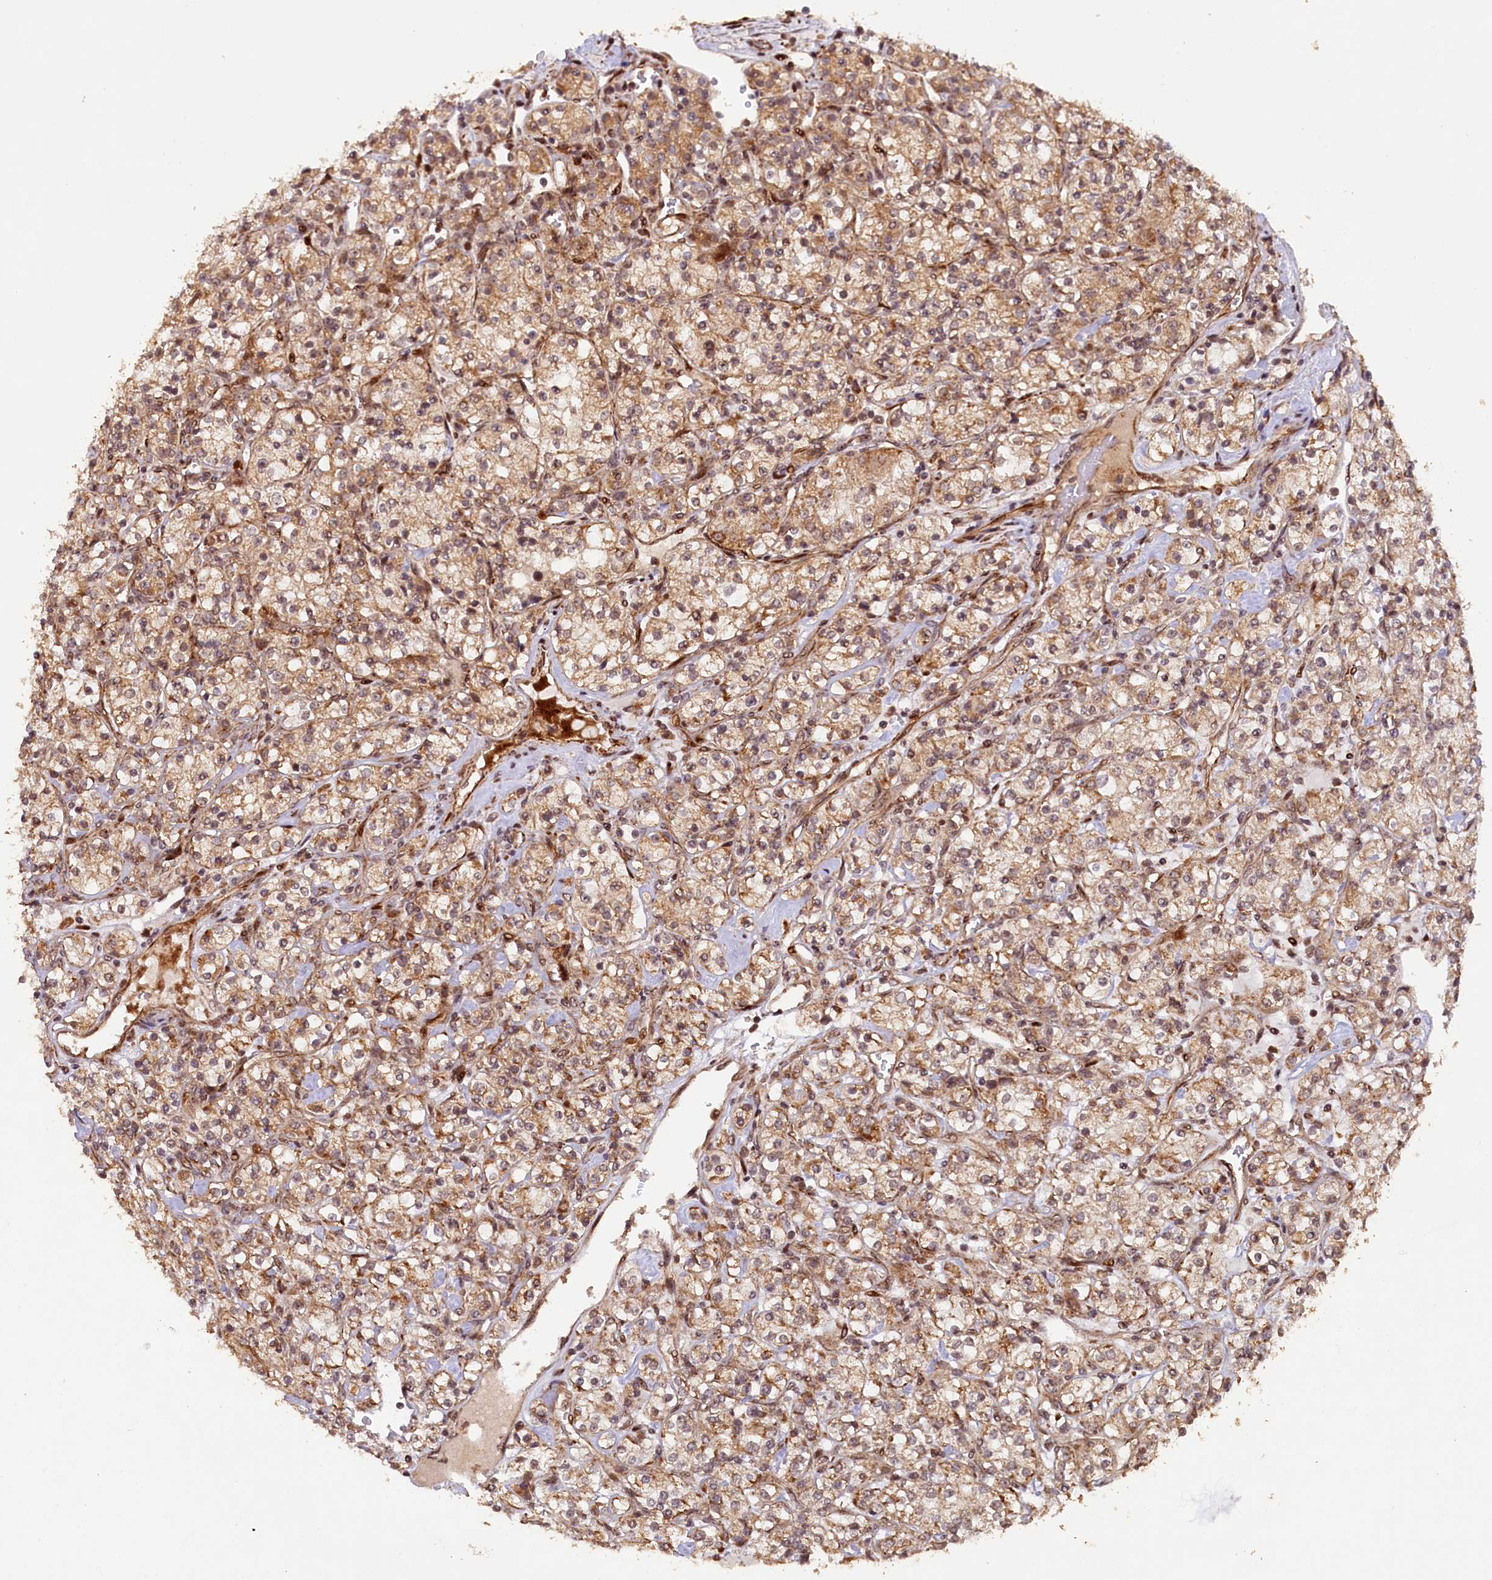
{"staining": {"intensity": "moderate", "quantity": ">75%", "location": "cytoplasmic/membranous,nuclear"}, "tissue": "renal cancer", "cell_type": "Tumor cells", "image_type": "cancer", "snomed": [{"axis": "morphology", "description": "Adenocarcinoma, NOS"}, {"axis": "topography", "description": "Kidney"}], "caption": "A high-resolution histopathology image shows IHC staining of renal cancer (adenocarcinoma), which reveals moderate cytoplasmic/membranous and nuclear staining in about >75% of tumor cells. (DAB (3,3'-diaminobenzidine) IHC with brightfield microscopy, high magnification).", "gene": "SHPRH", "patient": {"sex": "male", "age": 77}}